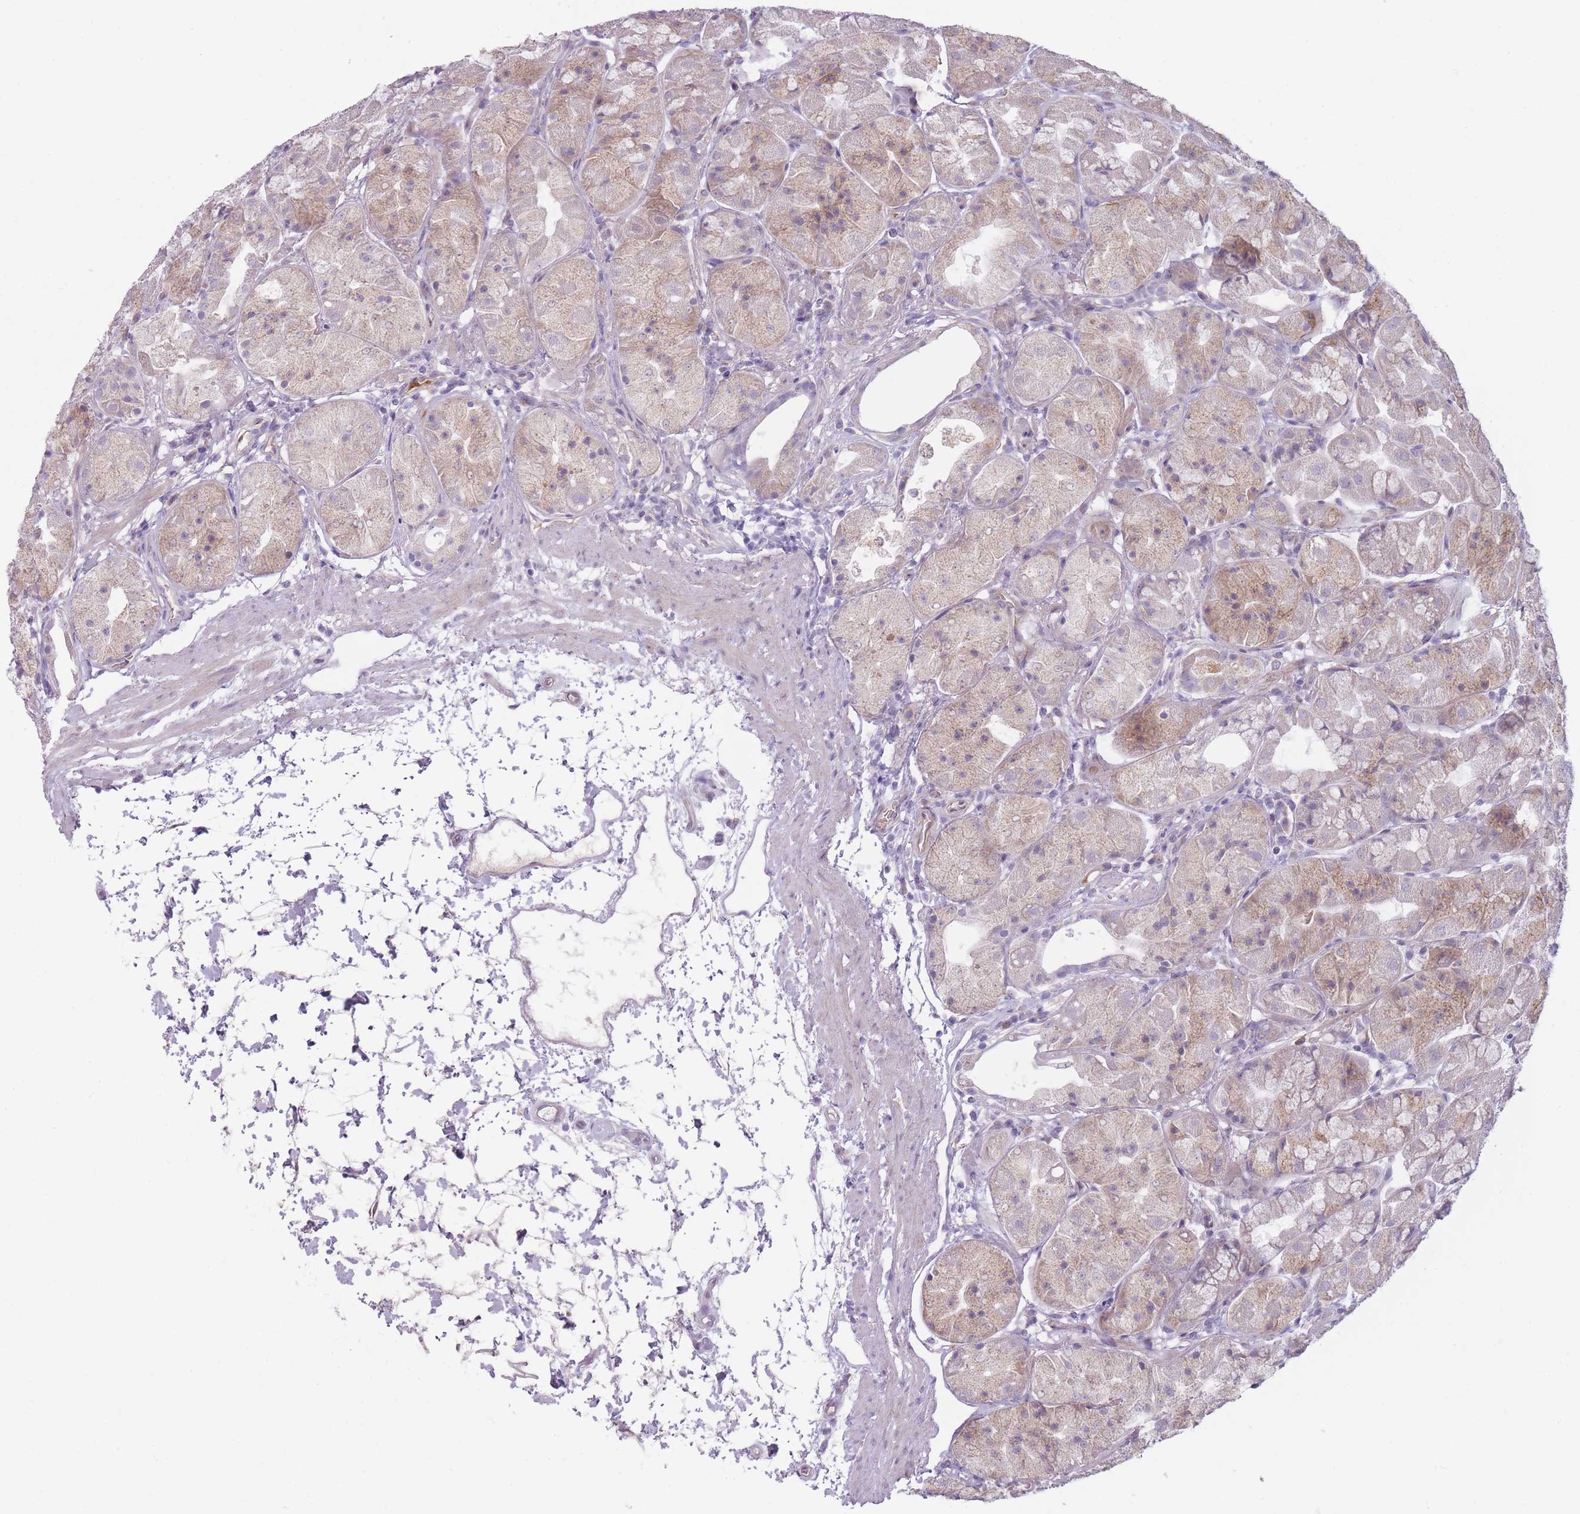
{"staining": {"intensity": "moderate", "quantity": "<25%", "location": "cytoplasmic/membranous"}, "tissue": "stomach", "cell_type": "Glandular cells", "image_type": "normal", "snomed": [{"axis": "morphology", "description": "Normal tissue, NOS"}, {"axis": "topography", "description": "Stomach"}], "caption": "Human stomach stained for a protein (brown) displays moderate cytoplasmic/membranous positive positivity in approximately <25% of glandular cells.", "gene": "PGRMC2", "patient": {"sex": "male", "age": 57}}